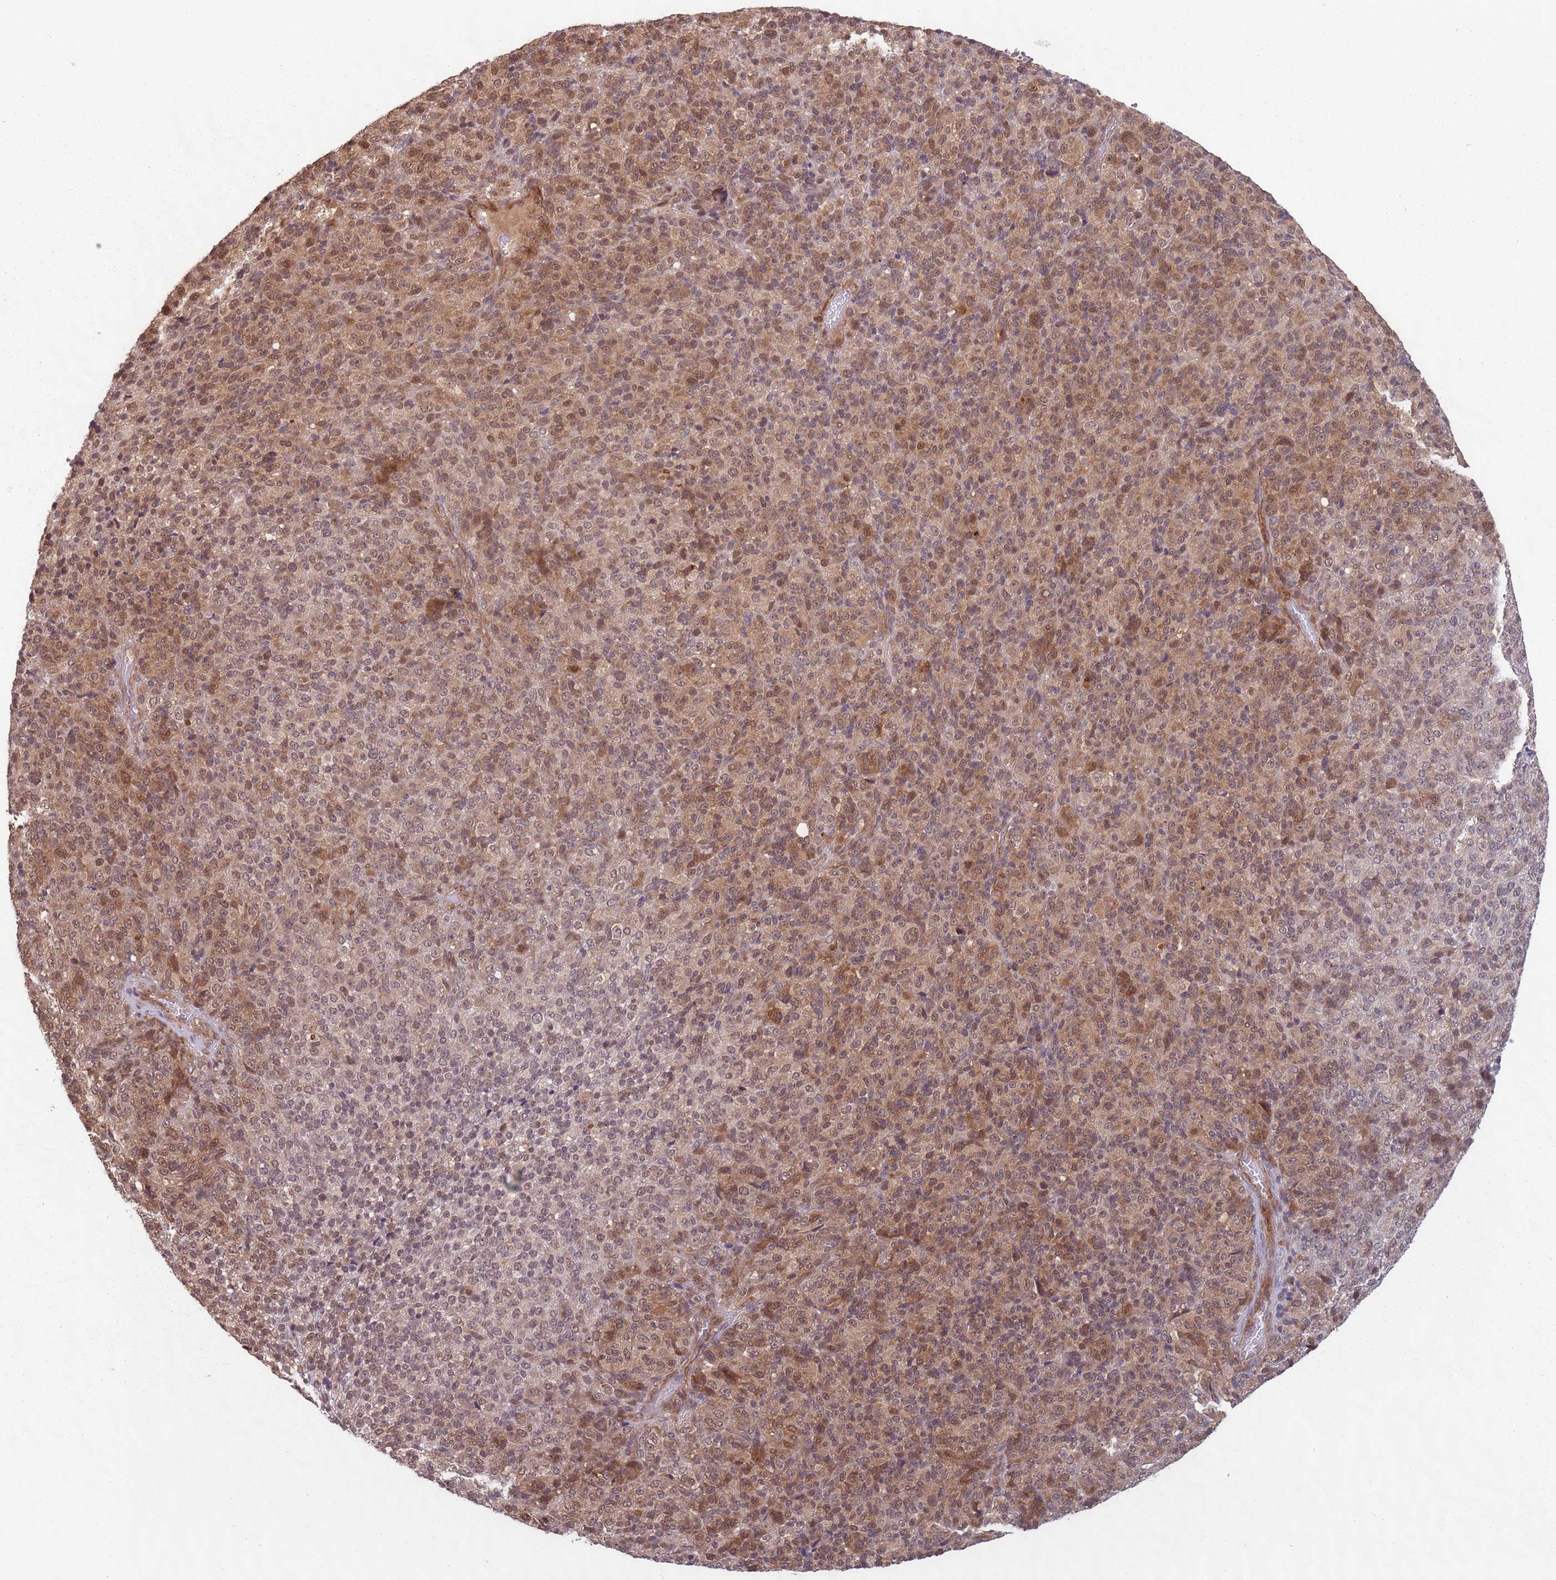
{"staining": {"intensity": "moderate", "quantity": "25%-75%", "location": "cytoplasmic/membranous,nuclear"}, "tissue": "melanoma", "cell_type": "Tumor cells", "image_type": "cancer", "snomed": [{"axis": "morphology", "description": "Malignant melanoma, Metastatic site"}, {"axis": "topography", "description": "Brain"}], "caption": "An immunohistochemistry (IHC) micrograph of neoplastic tissue is shown. Protein staining in brown shows moderate cytoplasmic/membranous and nuclear positivity in melanoma within tumor cells.", "gene": "CCDC154", "patient": {"sex": "female", "age": 56}}